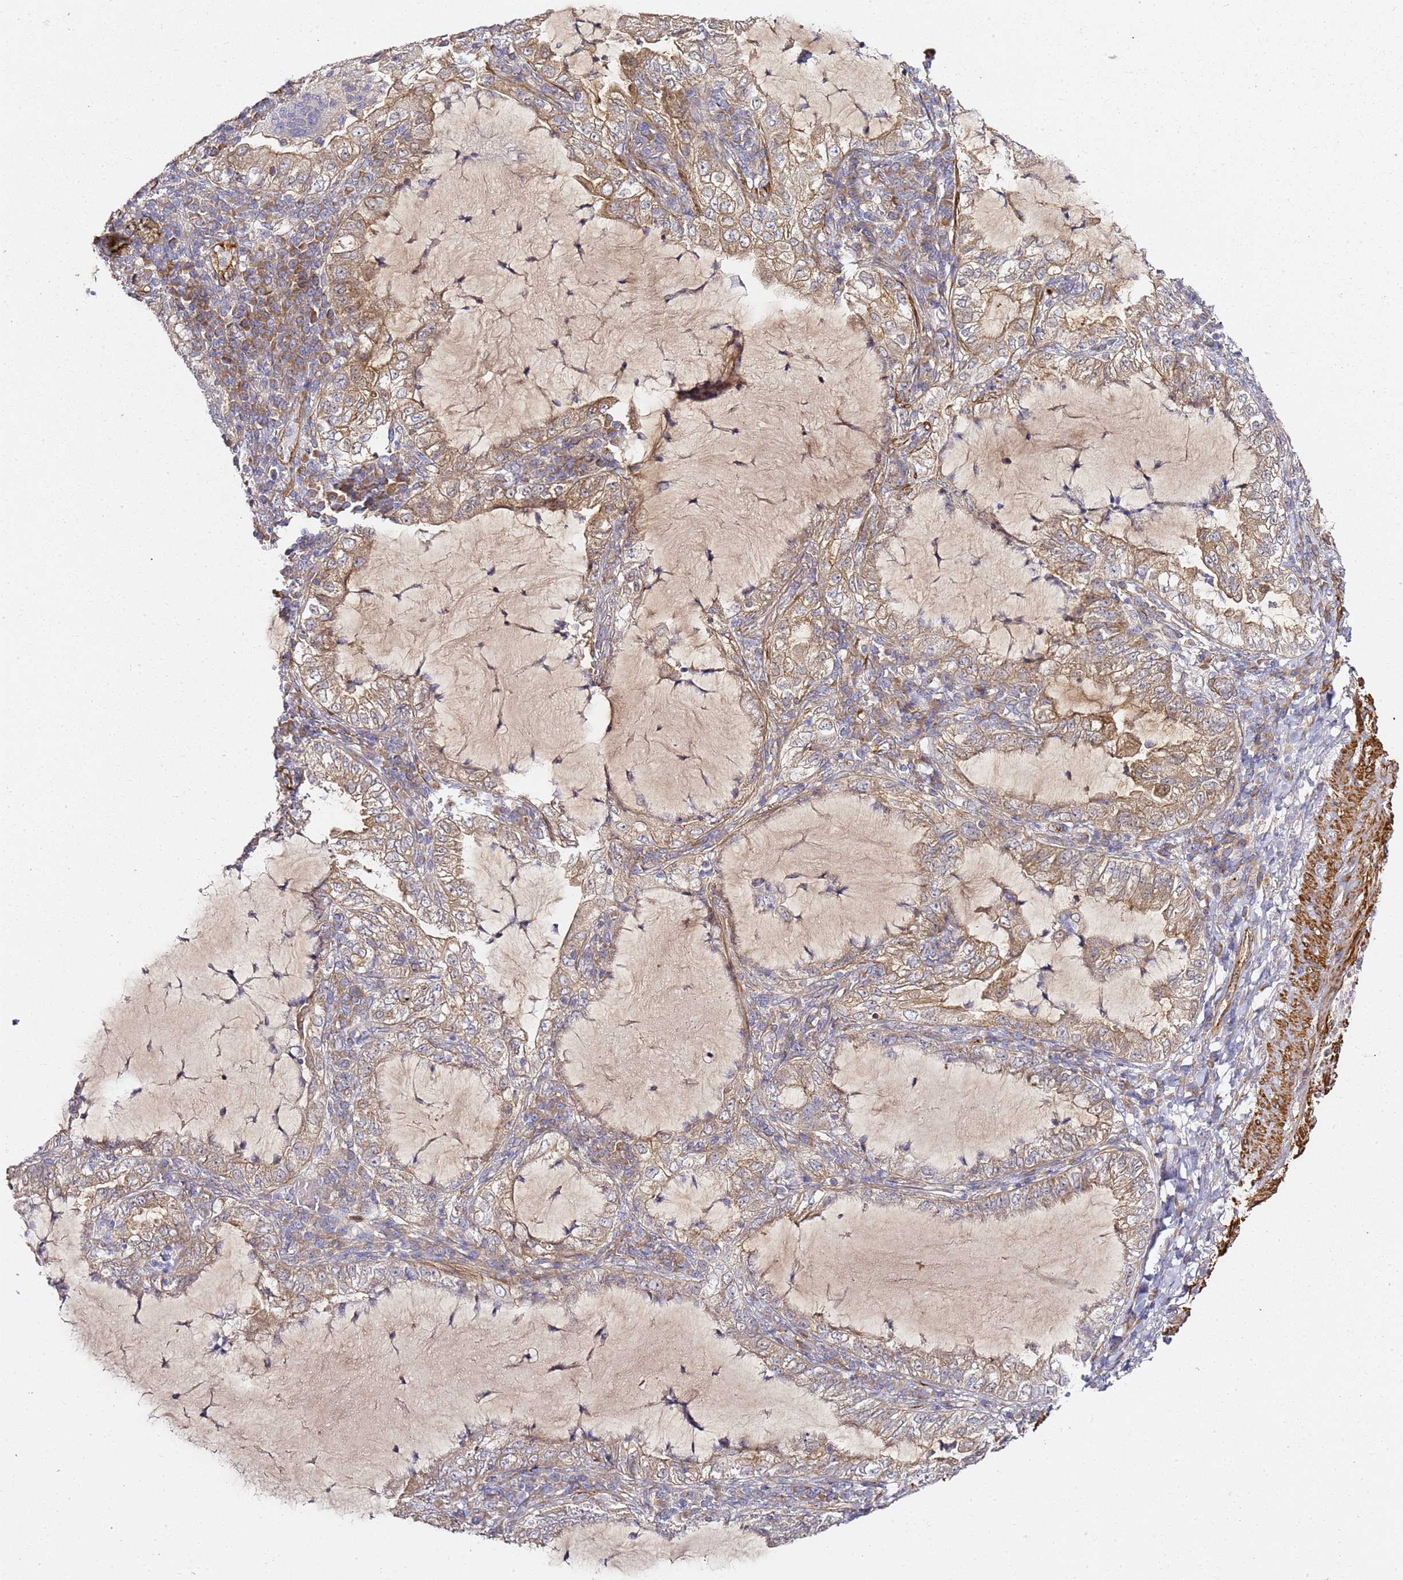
{"staining": {"intensity": "weak", "quantity": "25%-75%", "location": "cytoplasmic/membranous"}, "tissue": "lung cancer", "cell_type": "Tumor cells", "image_type": "cancer", "snomed": [{"axis": "morphology", "description": "Adenocarcinoma, NOS"}, {"axis": "topography", "description": "Lung"}], "caption": "This image displays IHC staining of adenocarcinoma (lung), with low weak cytoplasmic/membranous staining in about 25%-75% of tumor cells.", "gene": "EPS8L1", "patient": {"sex": "female", "age": 73}}